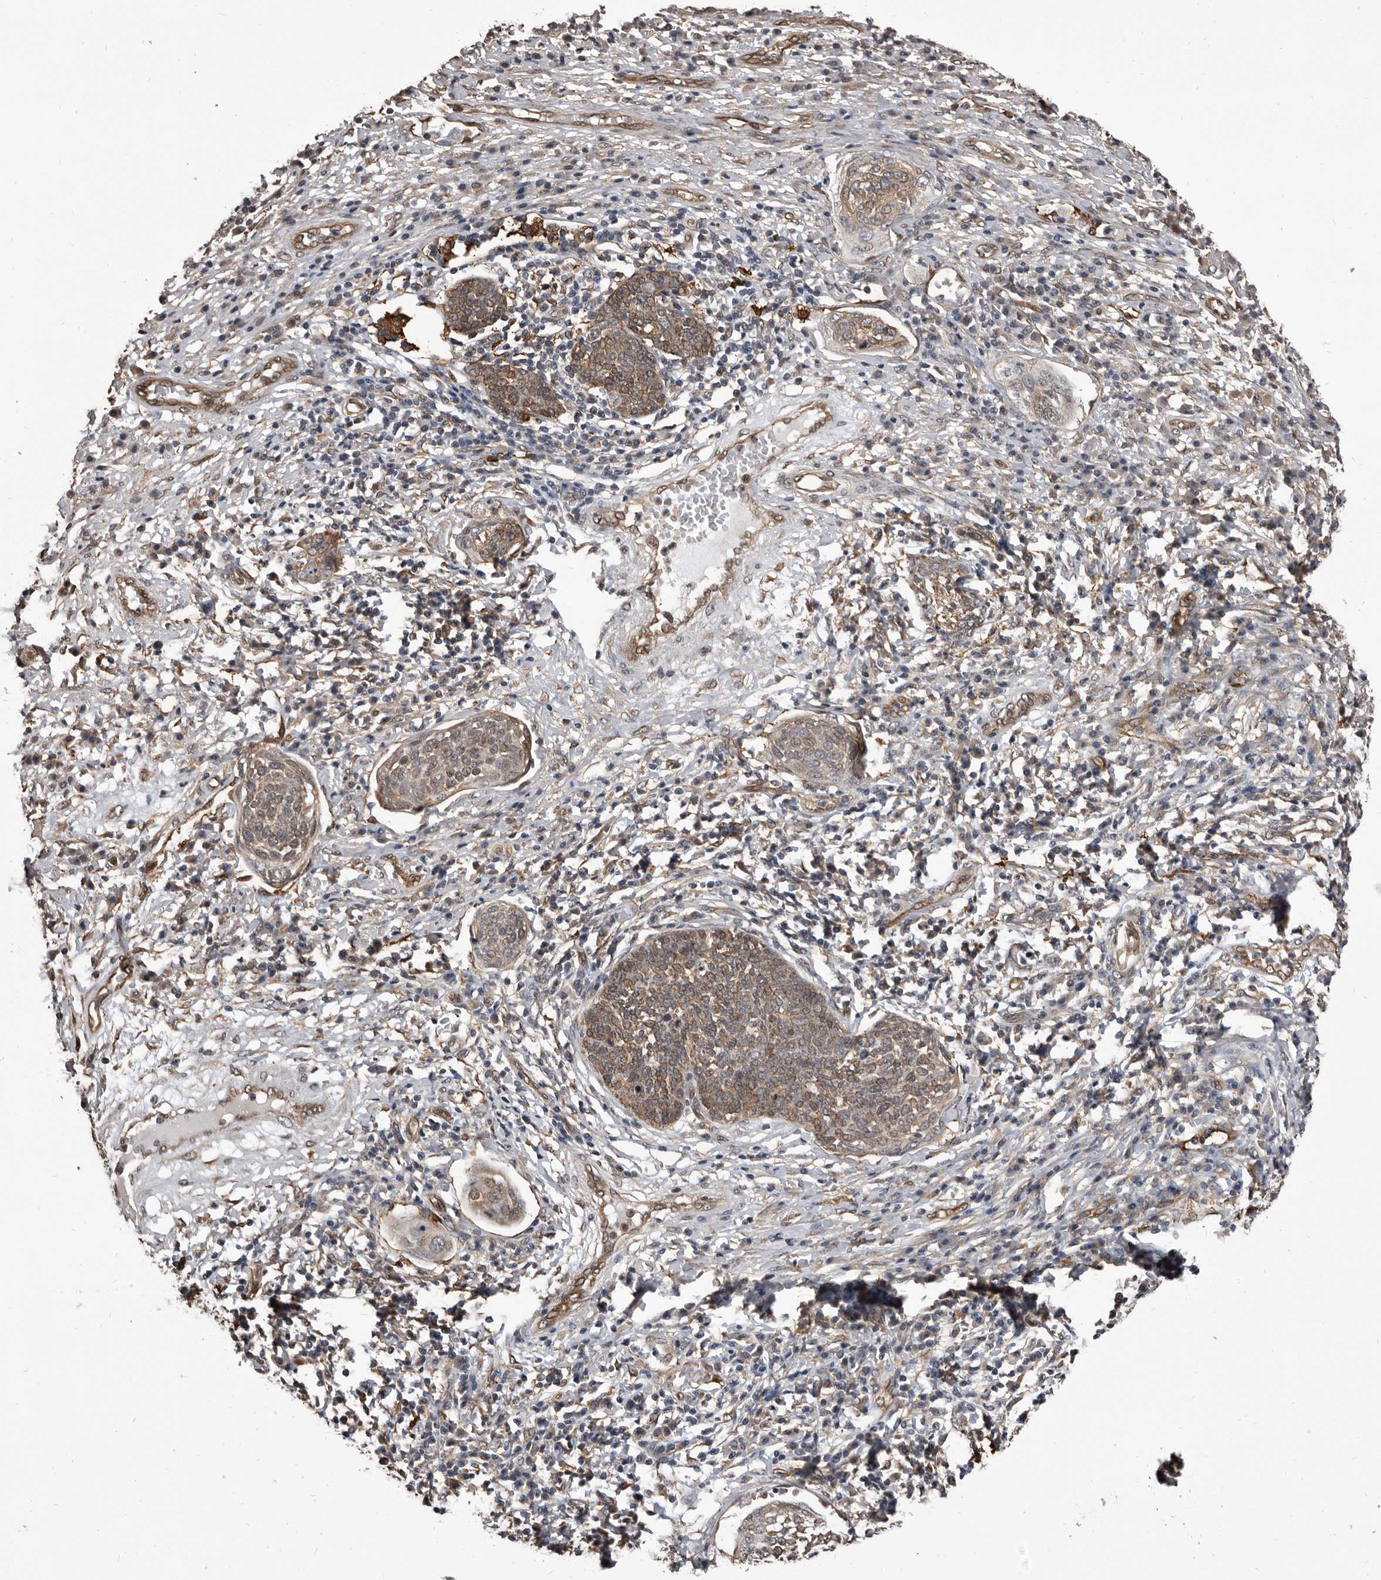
{"staining": {"intensity": "weak", "quantity": "25%-75%", "location": "cytoplasmic/membranous"}, "tissue": "cervical cancer", "cell_type": "Tumor cells", "image_type": "cancer", "snomed": [{"axis": "morphology", "description": "Squamous cell carcinoma, NOS"}, {"axis": "topography", "description": "Cervix"}], "caption": "Immunohistochemical staining of cervical squamous cell carcinoma displays low levels of weak cytoplasmic/membranous protein positivity in about 25%-75% of tumor cells.", "gene": "ADAMTS20", "patient": {"sex": "female", "age": 34}}